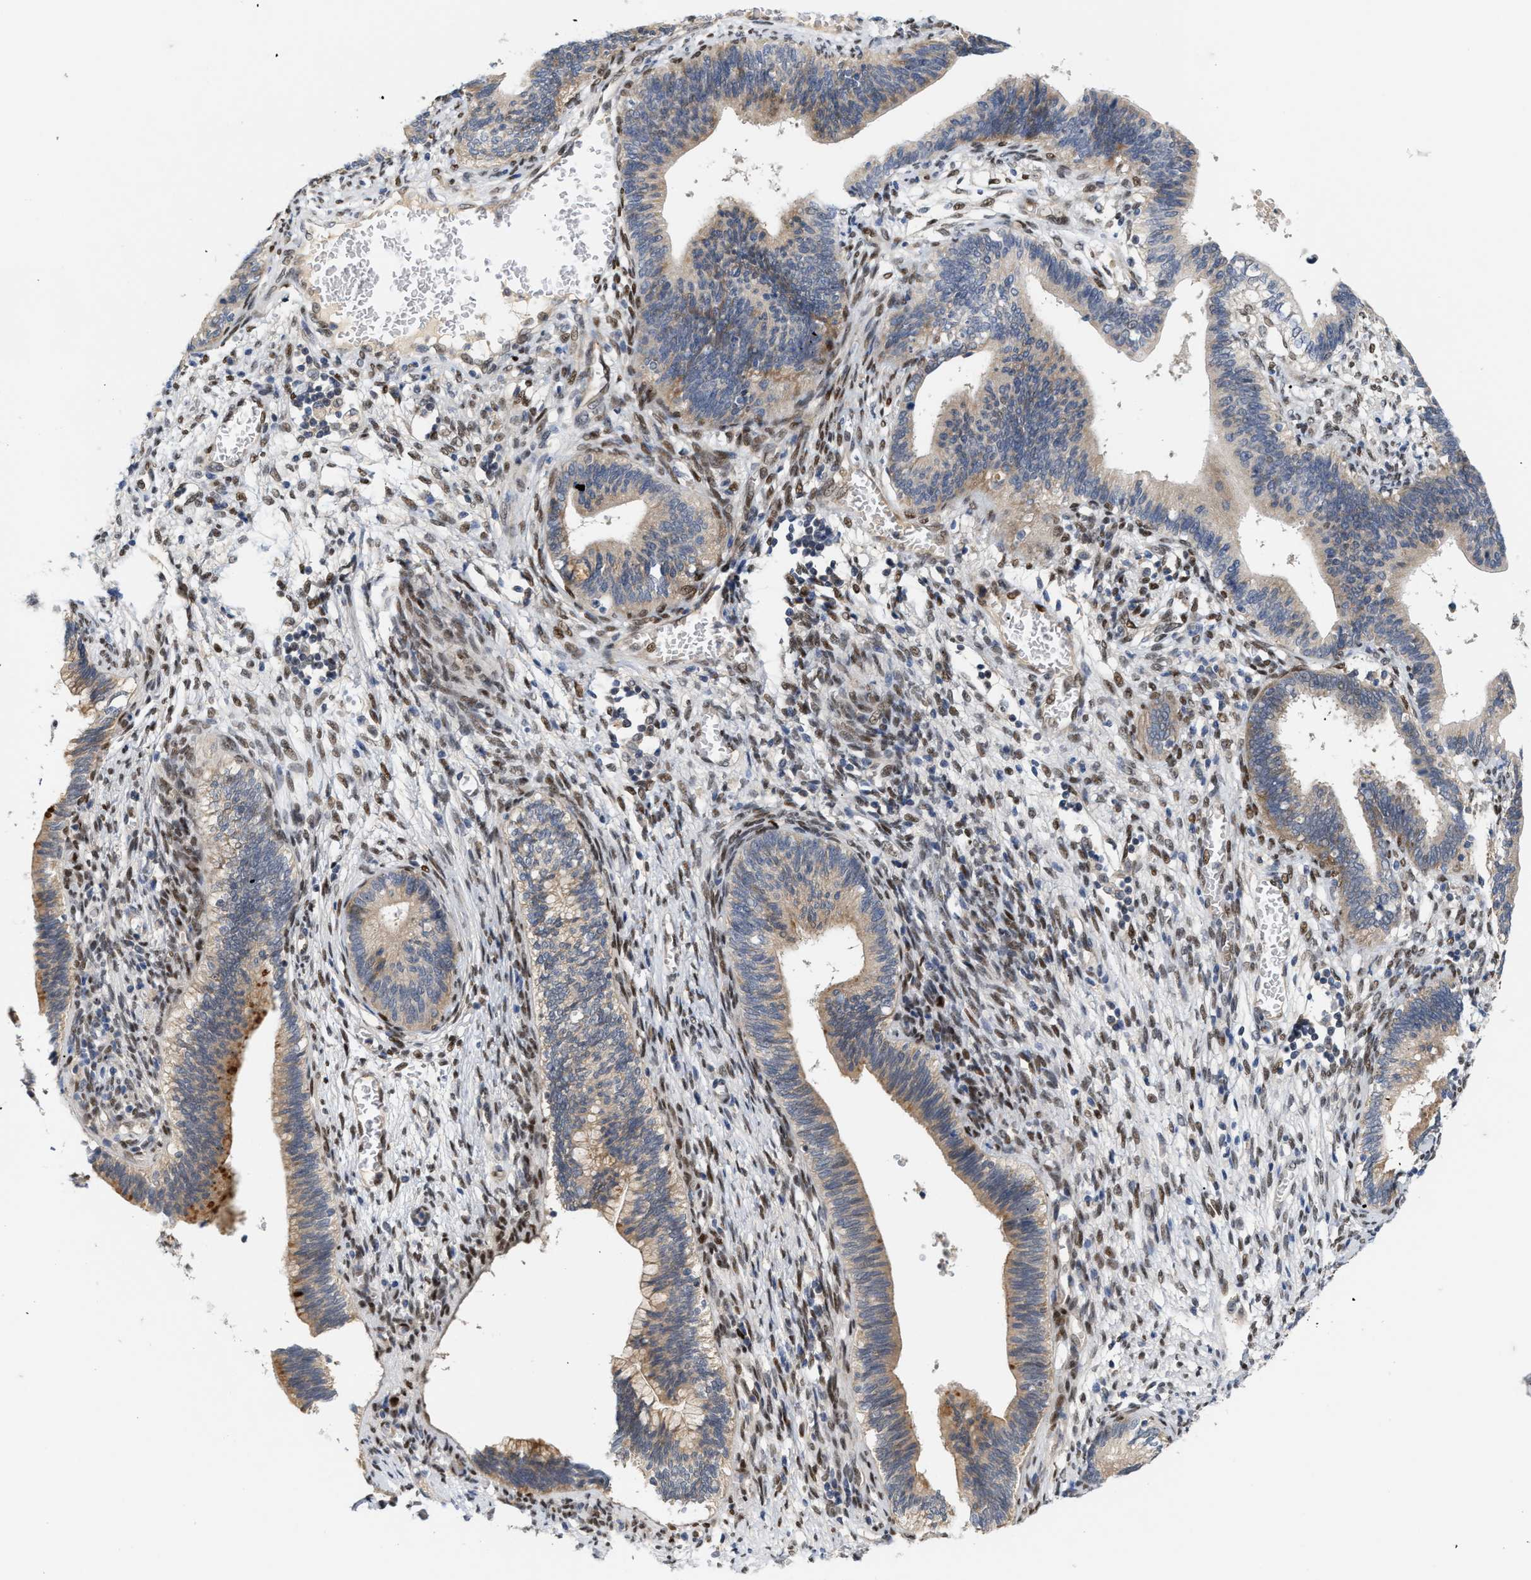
{"staining": {"intensity": "weak", "quantity": ">75%", "location": "cytoplasmic/membranous"}, "tissue": "cervical cancer", "cell_type": "Tumor cells", "image_type": "cancer", "snomed": [{"axis": "morphology", "description": "Adenocarcinoma, NOS"}, {"axis": "topography", "description": "Cervix"}], "caption": "Tumor cells demonstrate weak cytoplasmic/membranous positivity in about >75% of cells in cervical adenocarcinoma.", "gene": "TCF4", "patient": {"sex": "female", "age": 44}}